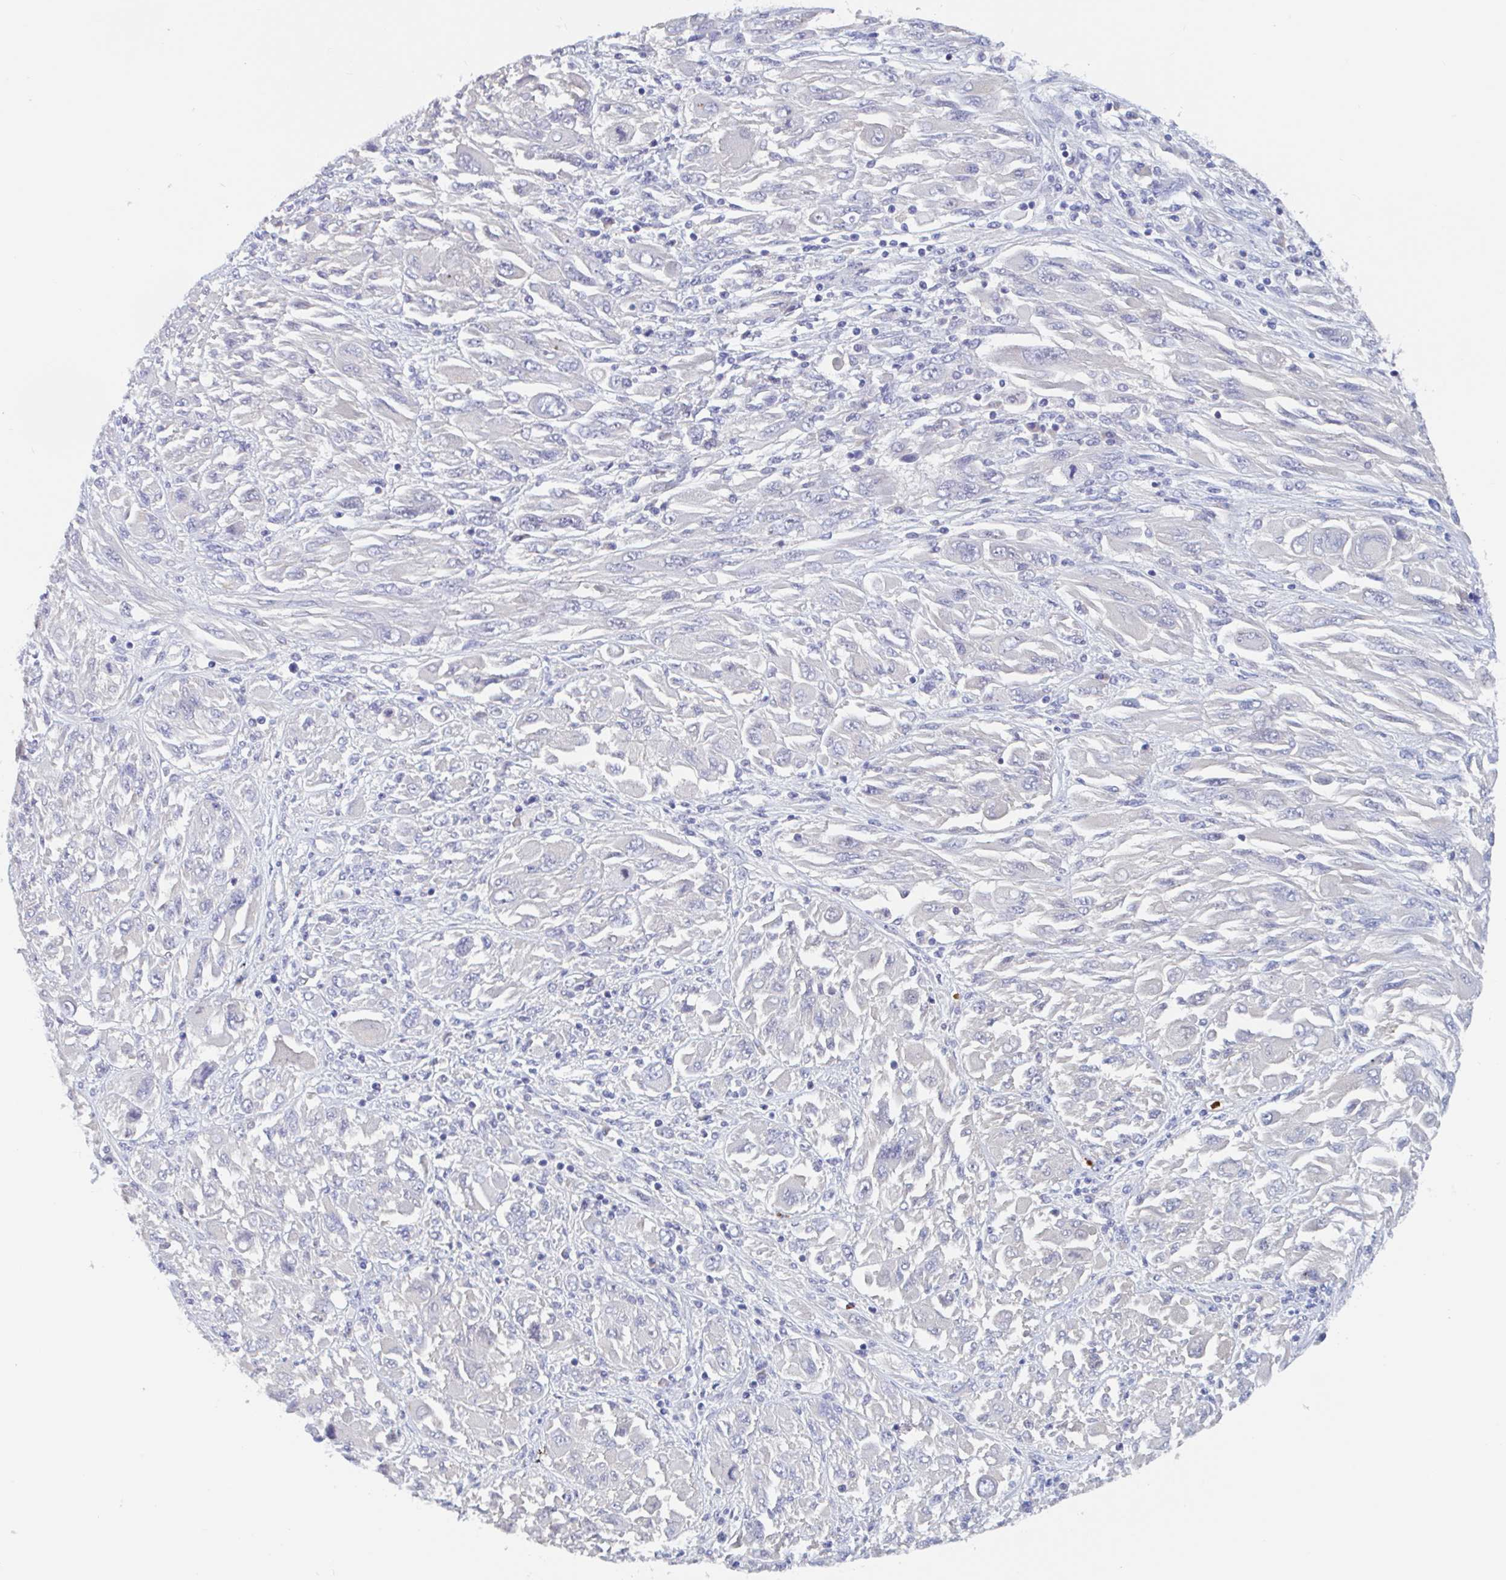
{"staining": {"intensity": "negative", "quantity": "none", "location": "none"}, "tissue": "melanoma", "cell_type": "Tumor cells", "image_type": "cancer", "snomed": [{"axis": "morphology", "description": "Malignant melanoma, NOS"}, {"axis": "topography", "description": "Skin"}], "caption": "This is a photomicrograph of immunohistochemistry staining of melanoma, which shows no staining in tumor cells.", "gene": "ZNHIT2", "patient": {"sex": "female", "age": 91}}